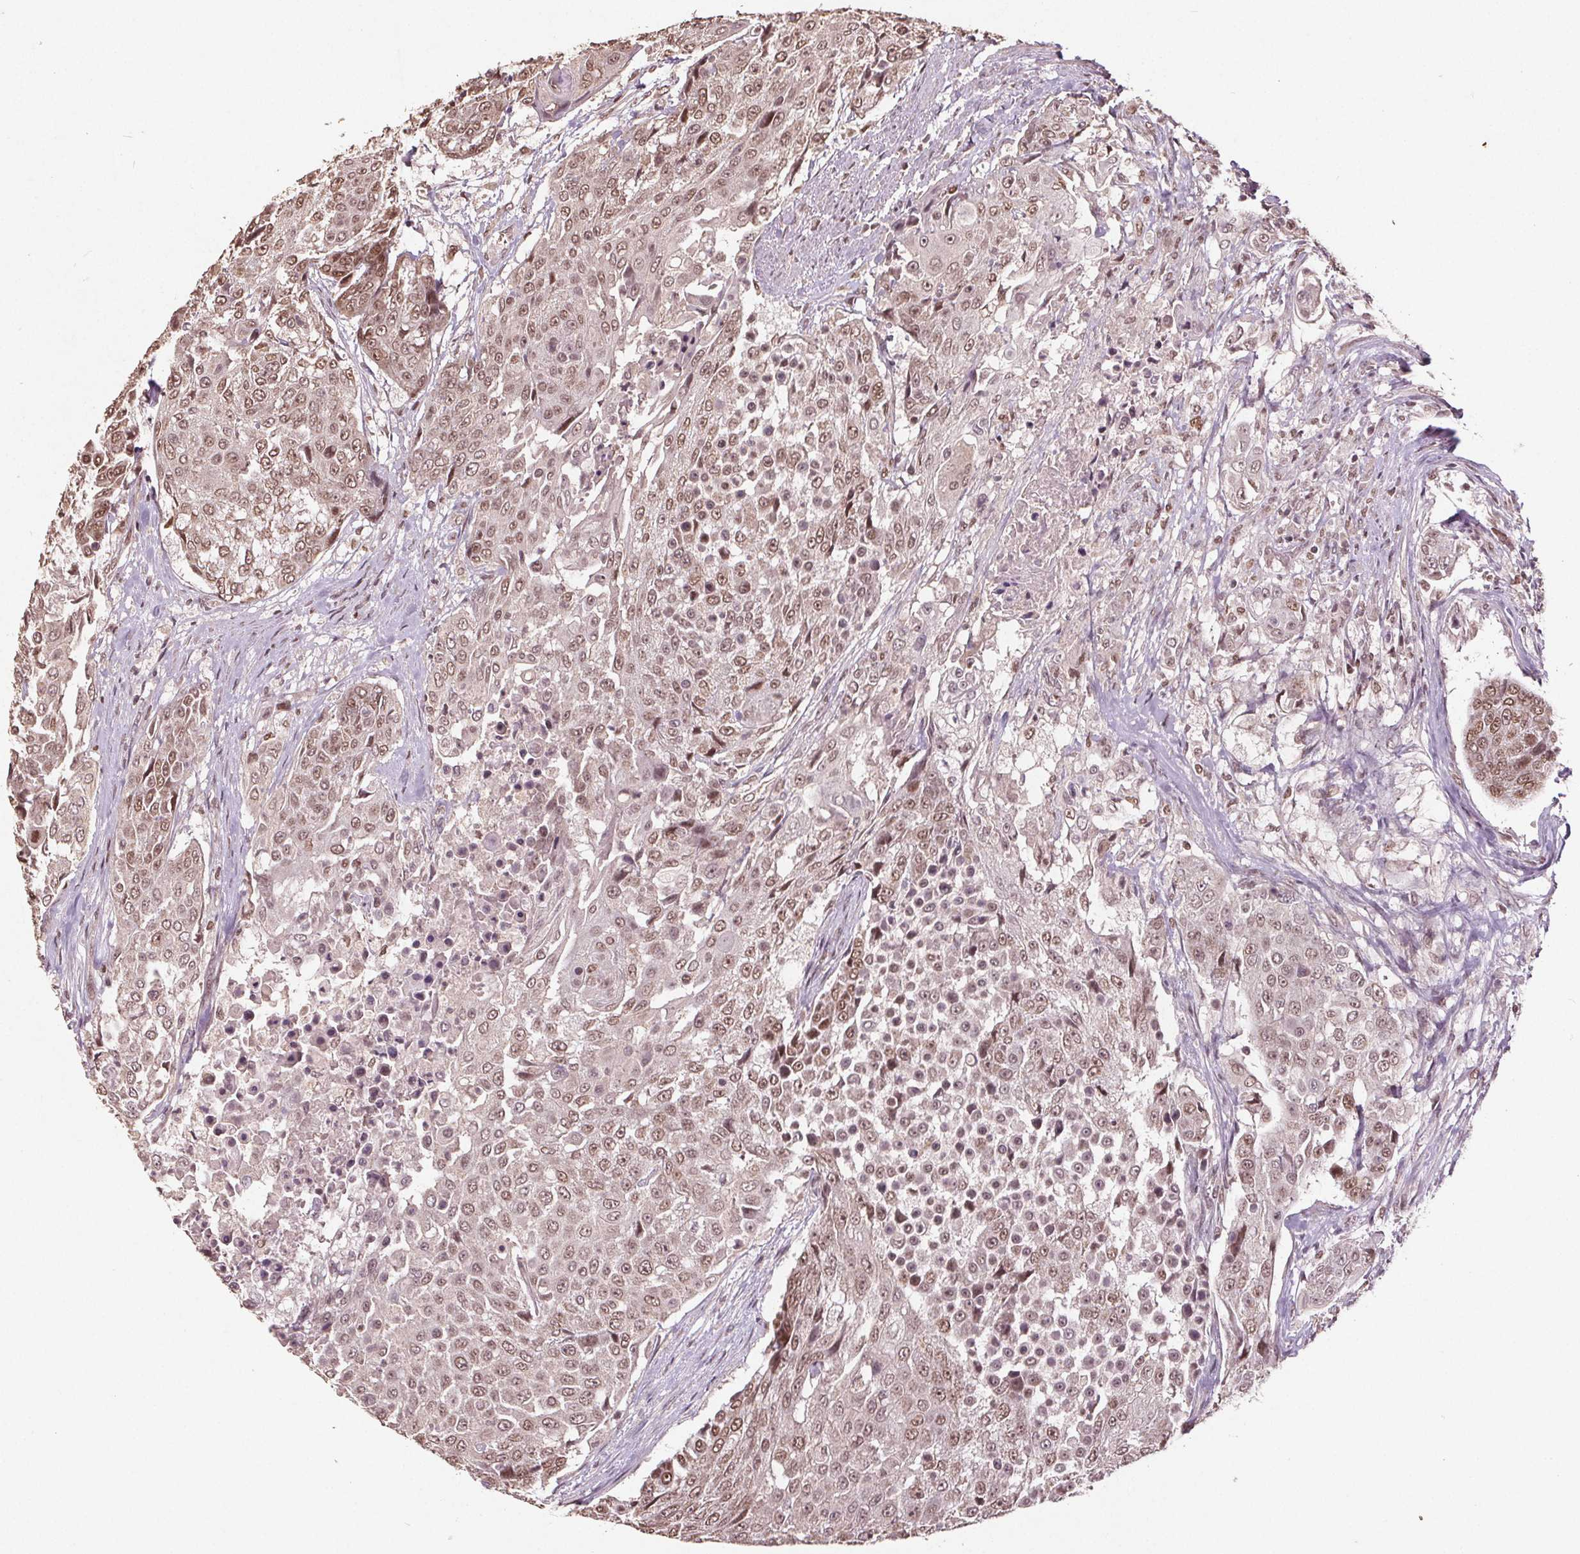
{"staining": {"intensity": "weak", "quantity": ">75%", "location": "nuclear"}, "tissue": "urothelial cancer", "cell_type": "Tumor cells", "image_type": "cancer", "snomed": [{"axis": "morphology", "description": "Urothelial carcinoma, High grade"}, {"axis": "topography", "description": "Urinary bladder"}], "caption": "Immunohistochemistry photomicrograph of neoplastic tissue: high-grade urothelial carcinoma stained using immunohistochemistry (IHC) displays low levels of weak protein expression localized specifically in the nuclear of tumor cells, appearing as a nuclear brown color.", "gene": "DNMT3B", "patient": {"sex": "female", "age": 63}}